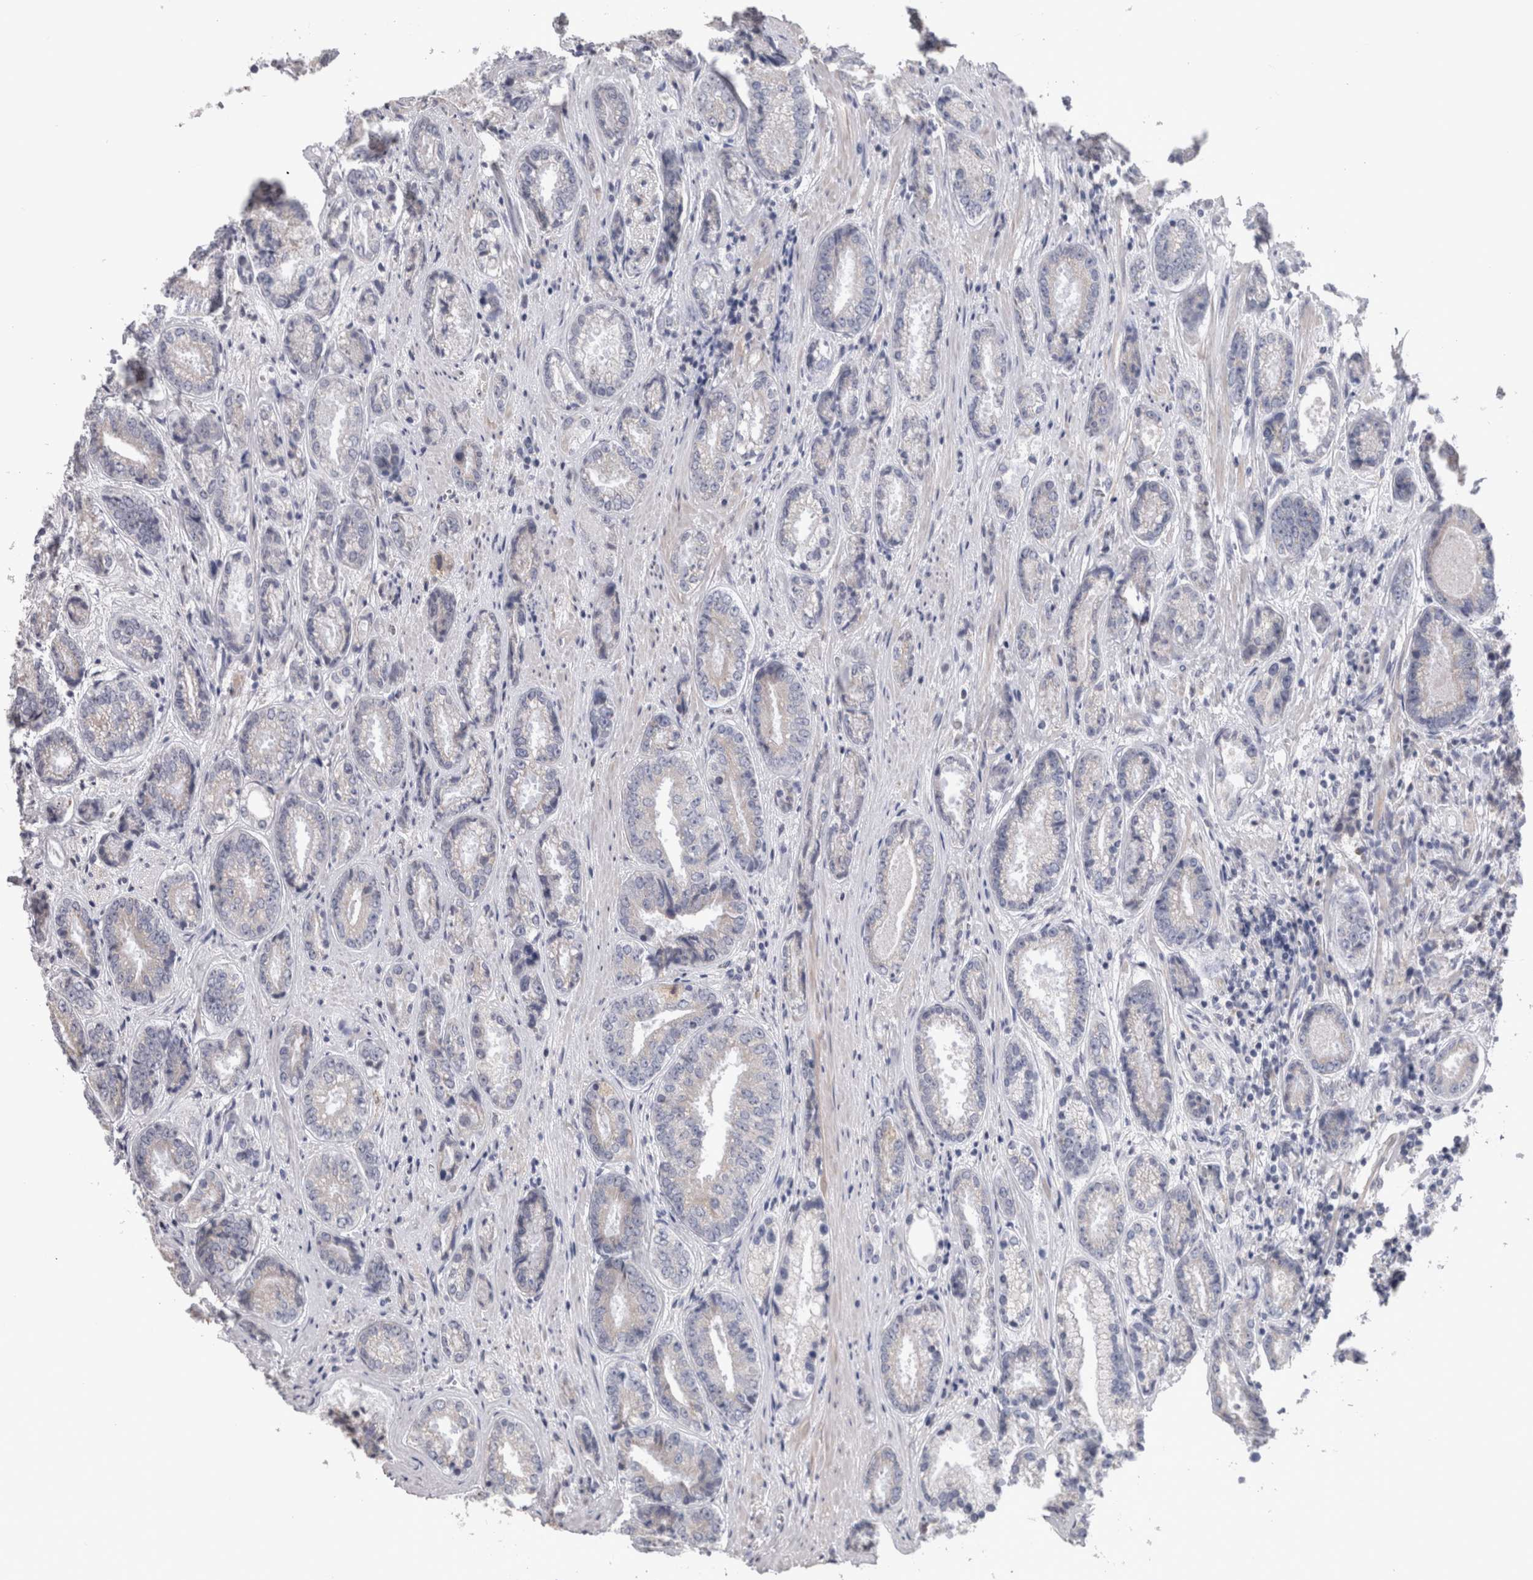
{"staining": {"intensity": "negative", "quantity": "none", "location": "none"}, "tissue": "prostate cancer", "cell_type": "Tumor cells", "image_type": "cancer", "snomed": [{"axis": "morphology", "description": "Adenocarcinoma, High grade"}, {"axis": "topography", "description": "Prostate"}], "caption": "This micrograph is of prostate cancer stained with IHC to label a protein in brown with the nuclei are counter-stained blue. There is no staining in tumor cells.", "gene": "GDAP1", "patient": {"sex": "male", "age": 61}}